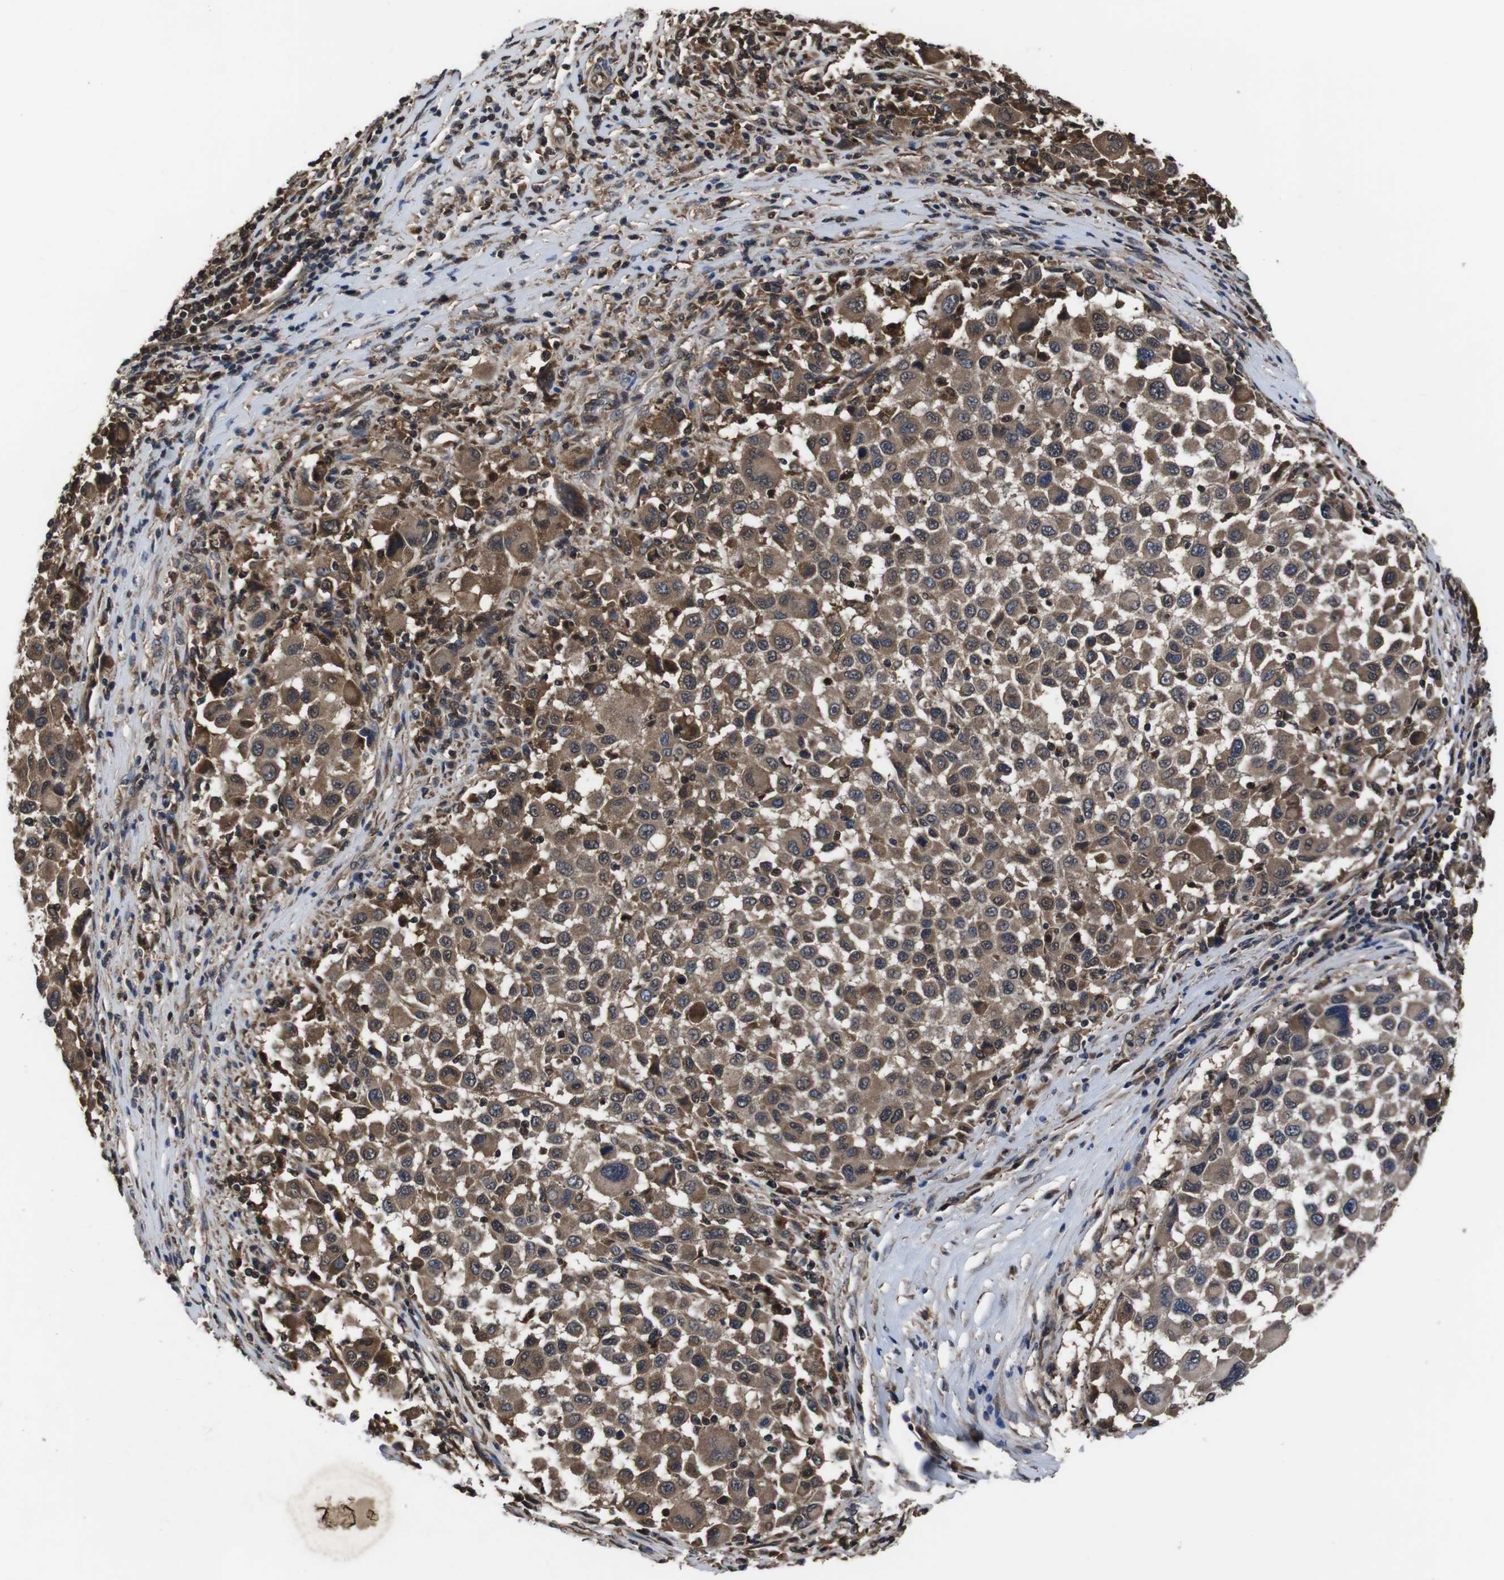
{"staining": {"intensity": "moderate", "quantity": ">75%", "location": "cytoplasmic/membranous"}, "tissue": "melanoma", "cell_type": "Tumor cells", "image_type": "cancer", "snomed": [{"axis": "morphology", "description": "Malignant melanoma, Metastatic site"}, {"axis": "topography", "description": "Lymph node"}], "caption": "The image displays immunohistochemical staining of malignant melanoma (metastatic site). There is moderate cytoplasmic/membranous staining is appreciated in approximately >75% of tumor cells.", "gene": "CXCL11", "patient": {"sex": "male", "age": 61}}